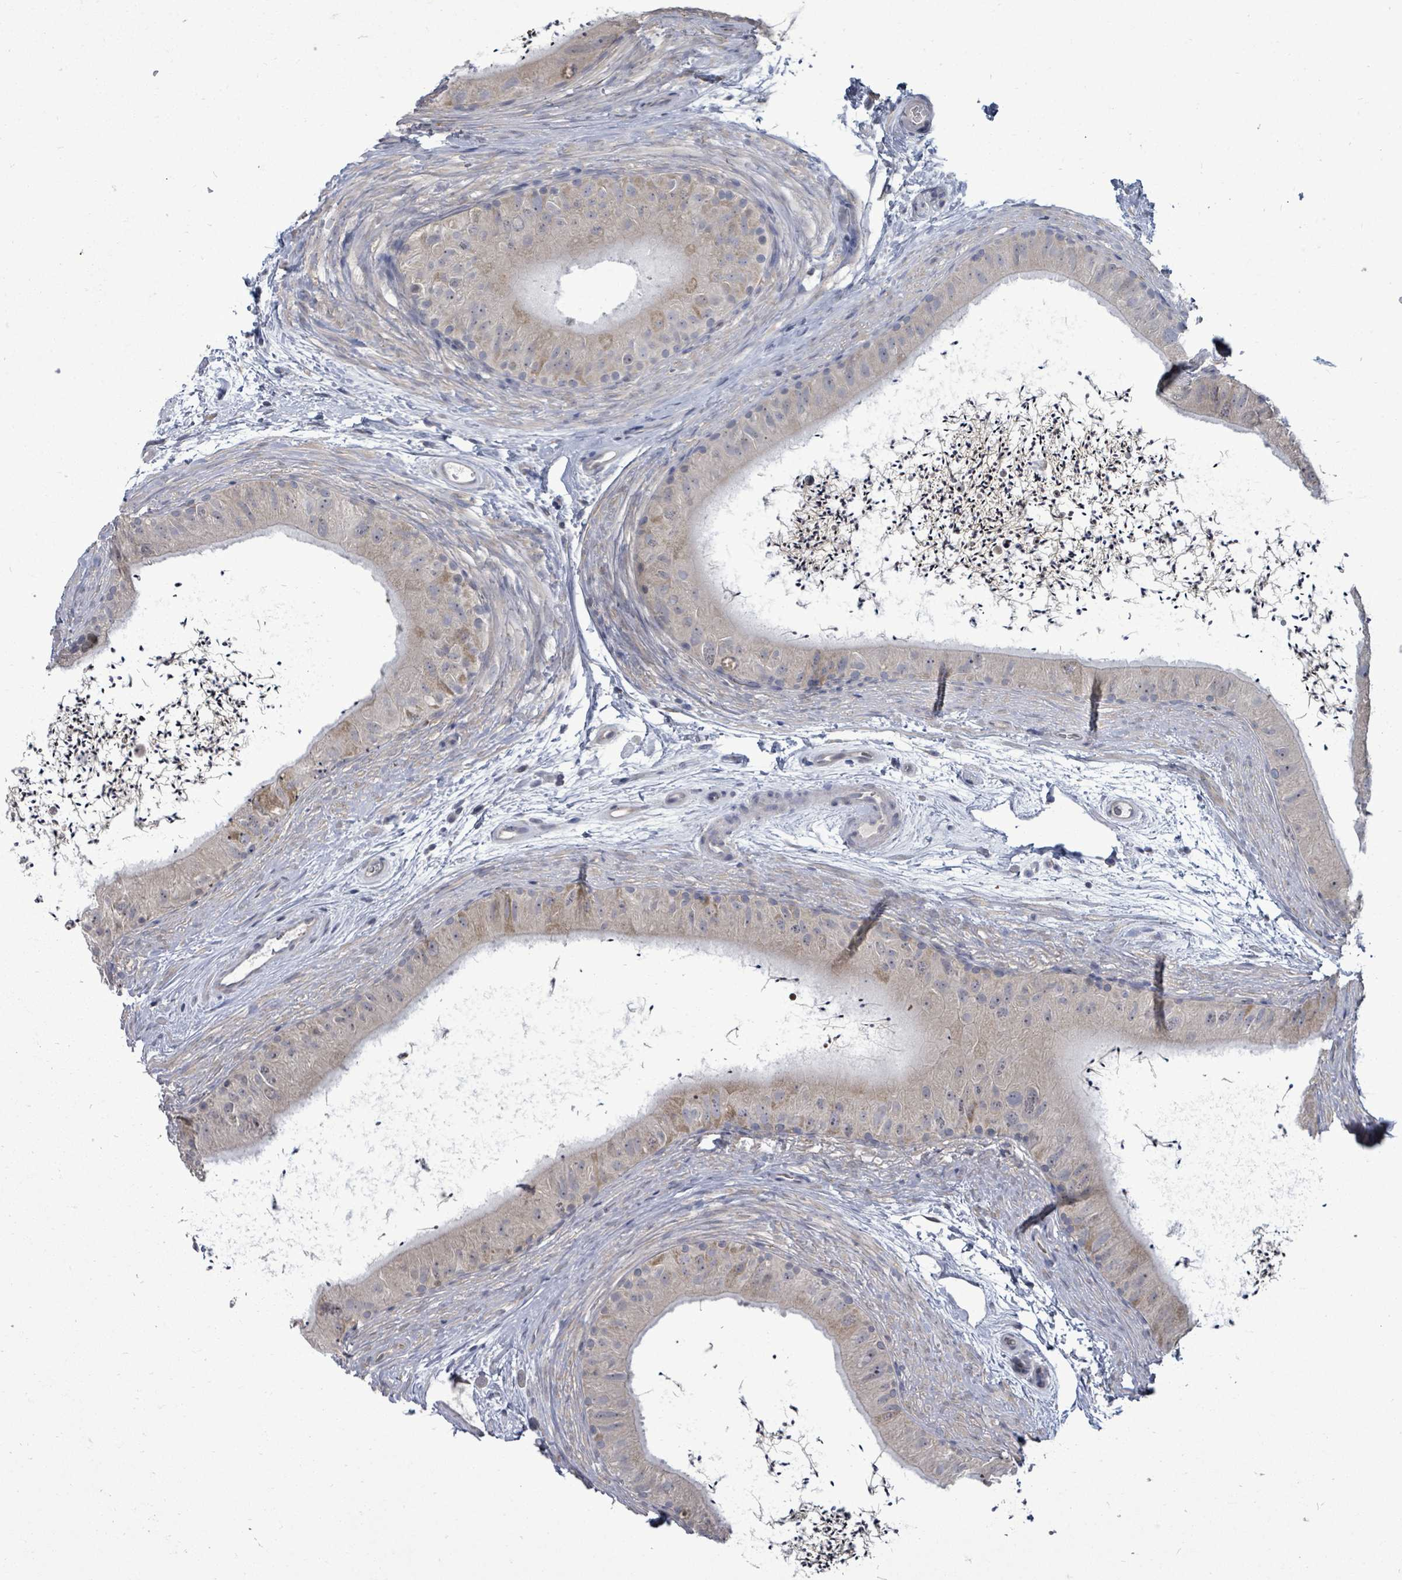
{"staining": {"intensity": "weak", "quantity": "<25%", "location": "cytoplasmic/membranous"}, "tissue": "epididymis", "cell_type": "Glandular cells", "image_type": "normal", "snomed": [{"axis": "morphology", "description": "Normal tissue, NOS"}, {"axis": "topography", "description": "Epididymis"}], "caption": "An IHC histopathology image of normal epididymis is shown. There is no staining in glandular cells of epididymis.", "gene": "POMGNT2", "patient": {"sex": "male", "age": 50}}